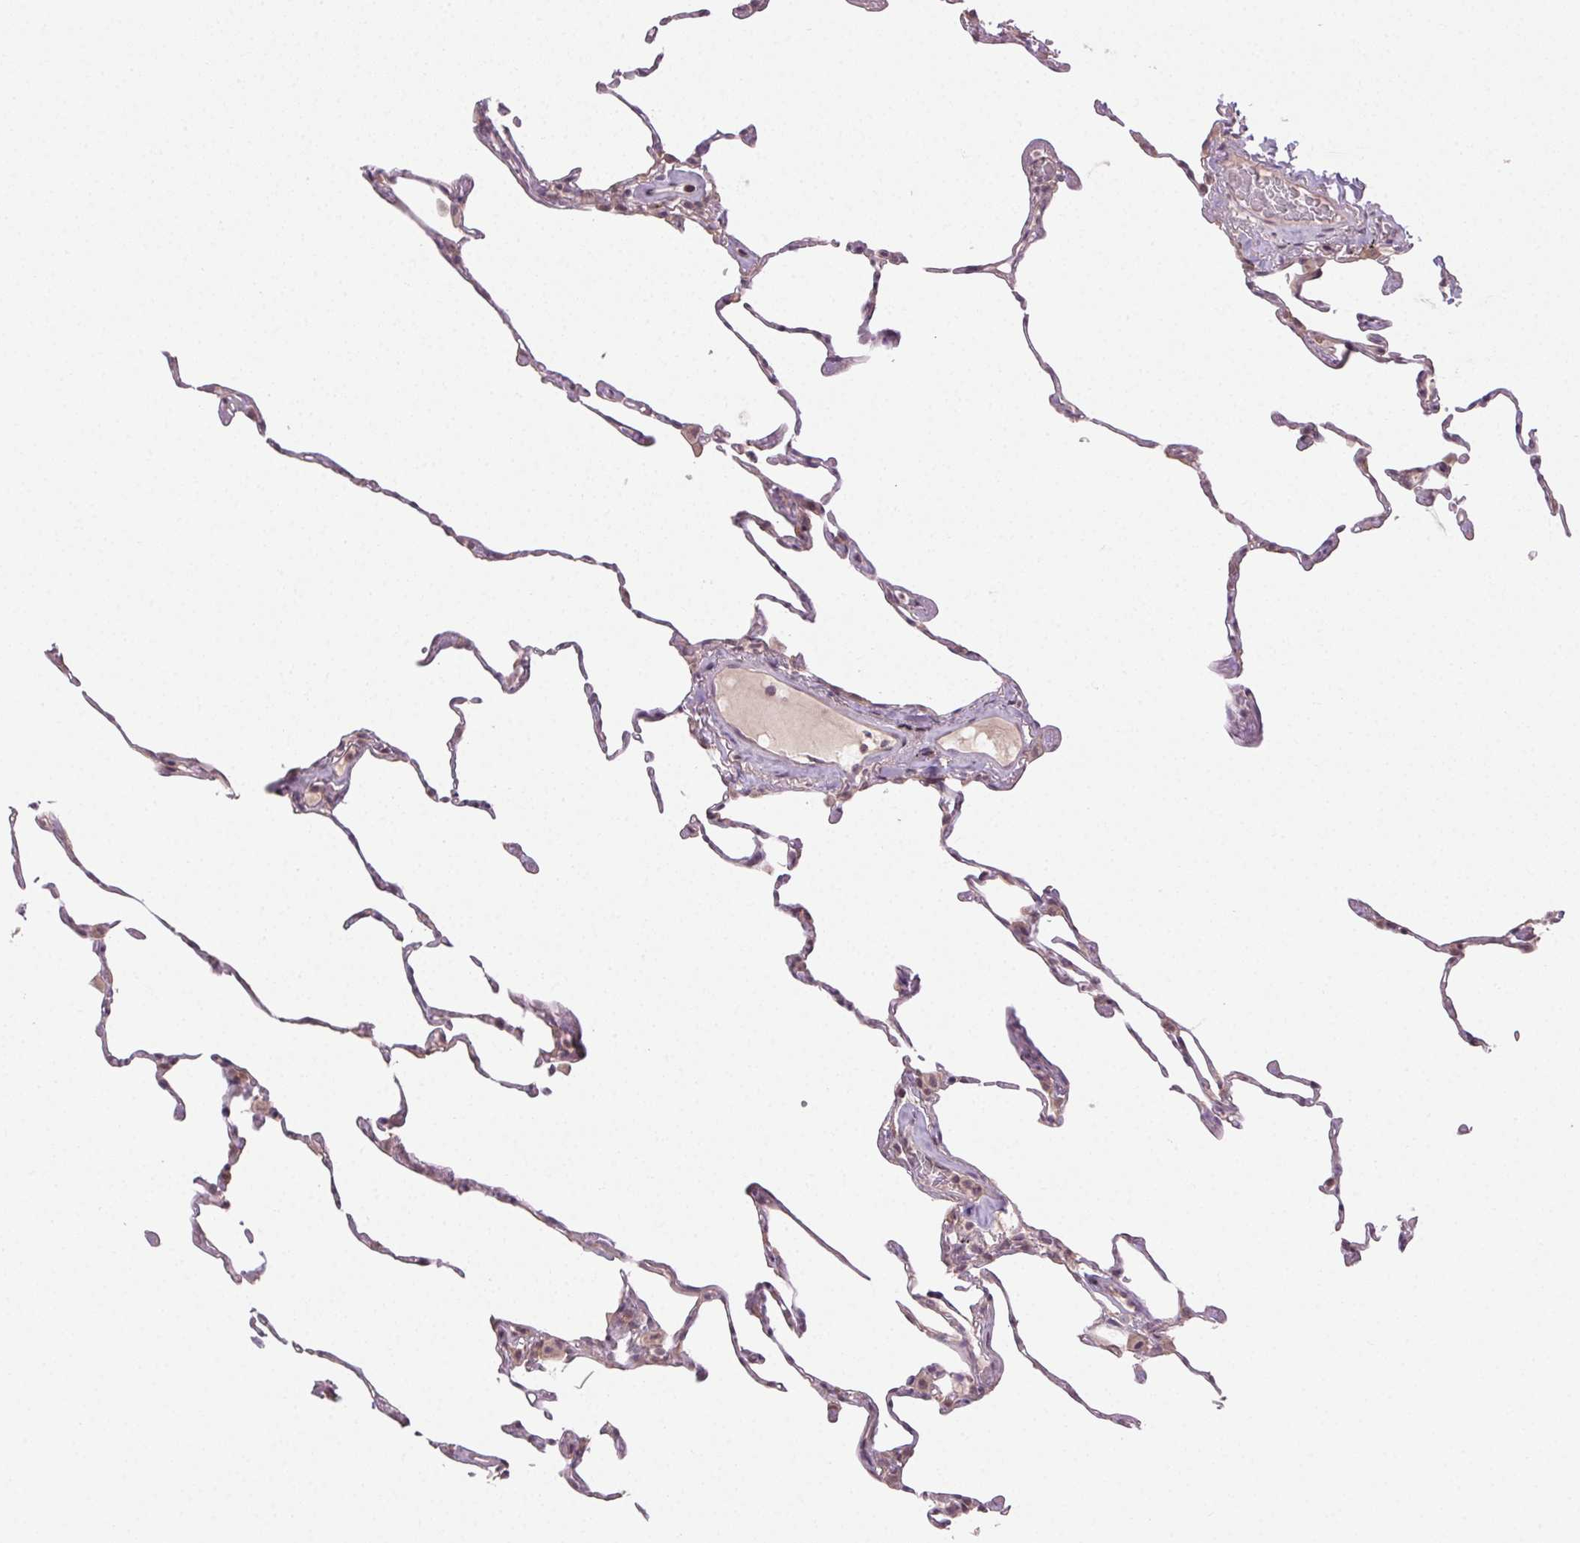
{"staining": {"intensity": "weak", "quantity": "<25%", "location": "cytoplasmic/membranous"}, "tissue": "lung", "cell_type": "Alveolar cells", "image_type": "normal", "snomed": [{"axis": "morphology", "description": "Normal tissue, NOS"}, {"axis": "topography", "description": "Lung"}], "caption": "Human lung stained for a protein using immunohistochemistry (IHC) demonstrates no staining in alveolar cells.", "gene": "ATP1B3", "patient": {"sex": "female", "age": 57}}